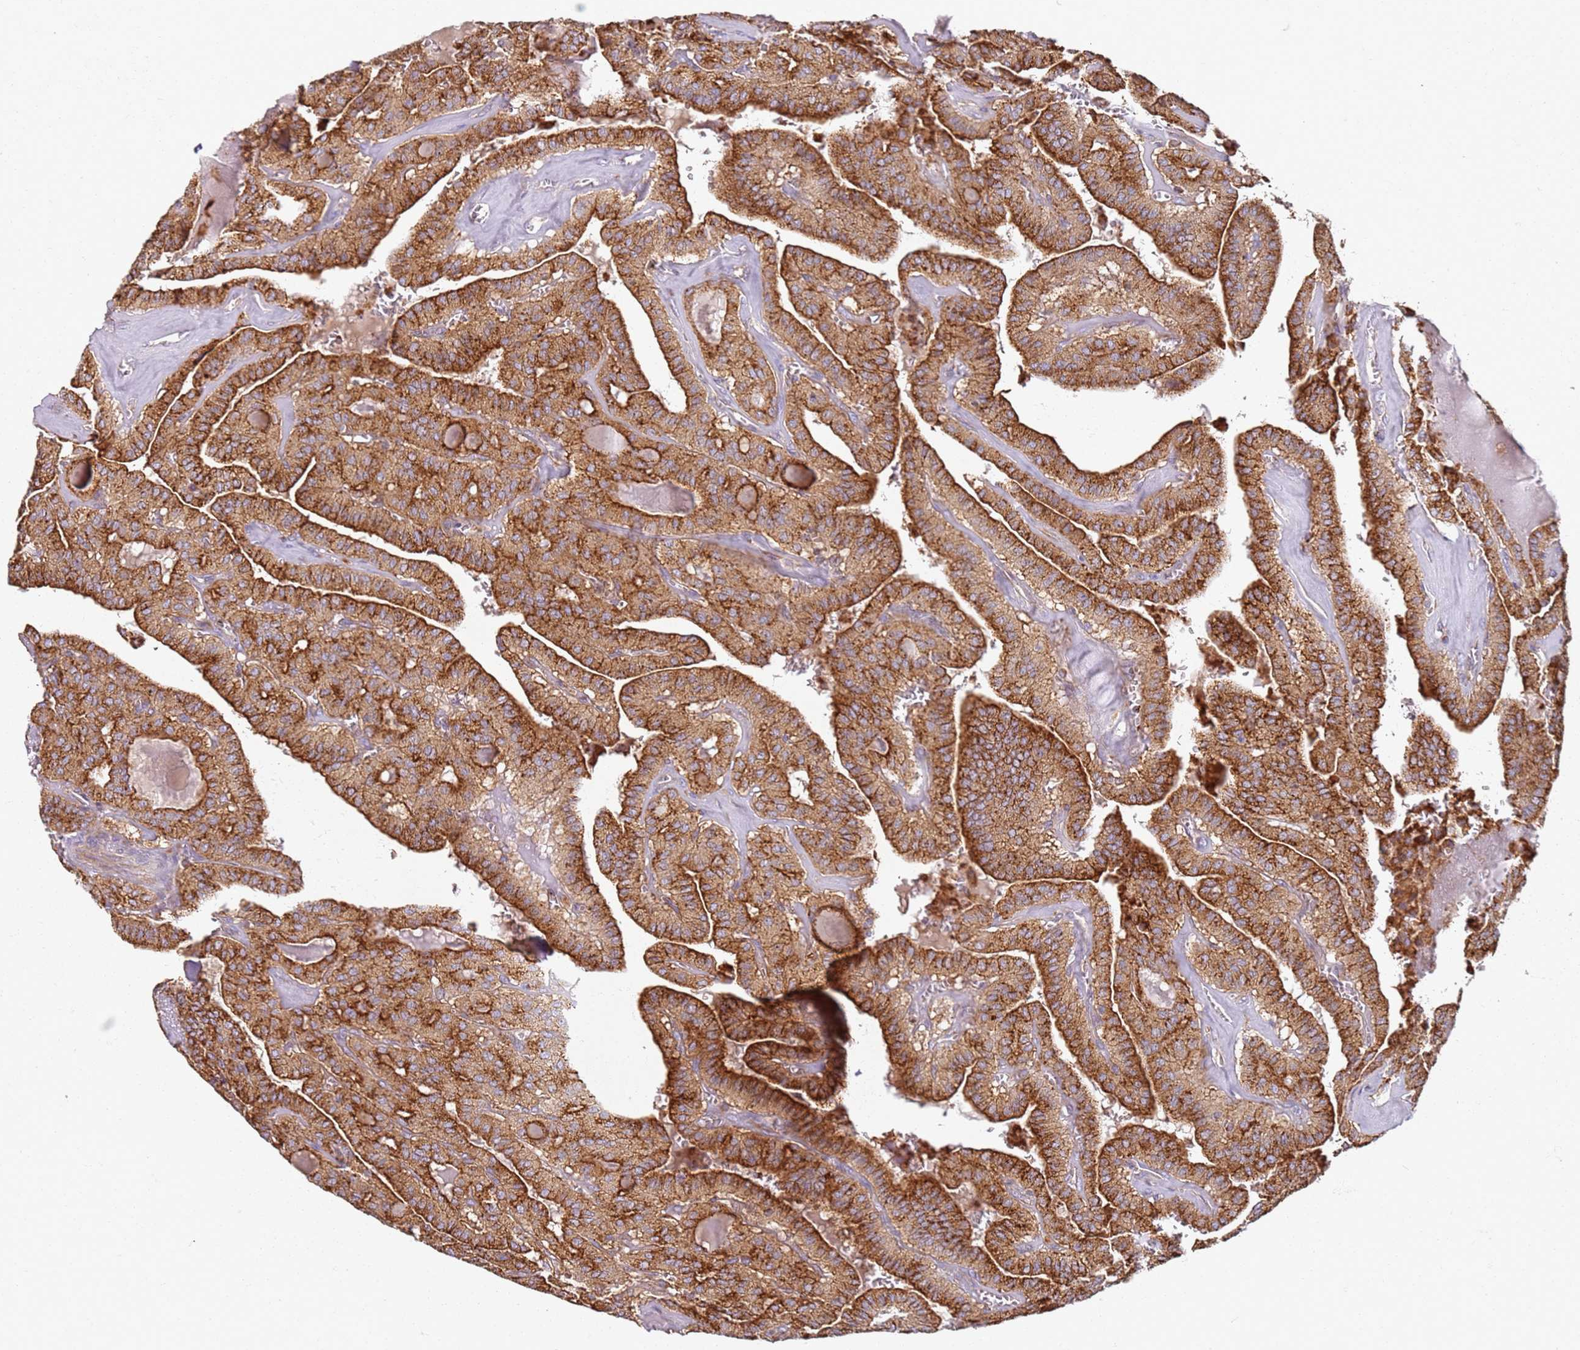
{"staining": {"intensity": "strong", "quantity": ">75%", "location": "cytoplasmic/membranous"}, "tissue": "thyroid cancer", "cell_type": "Tumor cells", "image_type": "cancer", "snomed": [{"axis": "morphology", "description": "Papillary adenocarcinoma, NOS"}, {"axis": "topography", "description": "Thyroid gland"}], "caption": "The micrograph exhibits immunohistochemical staining of thyroid papillary adenocarcinoma. There is strong cytoplasmic/membranous positivity is appreciated in about >75% of tumor cells.", "gene": "PROKR2", "patient": {"sex": "male", "age": 52}}